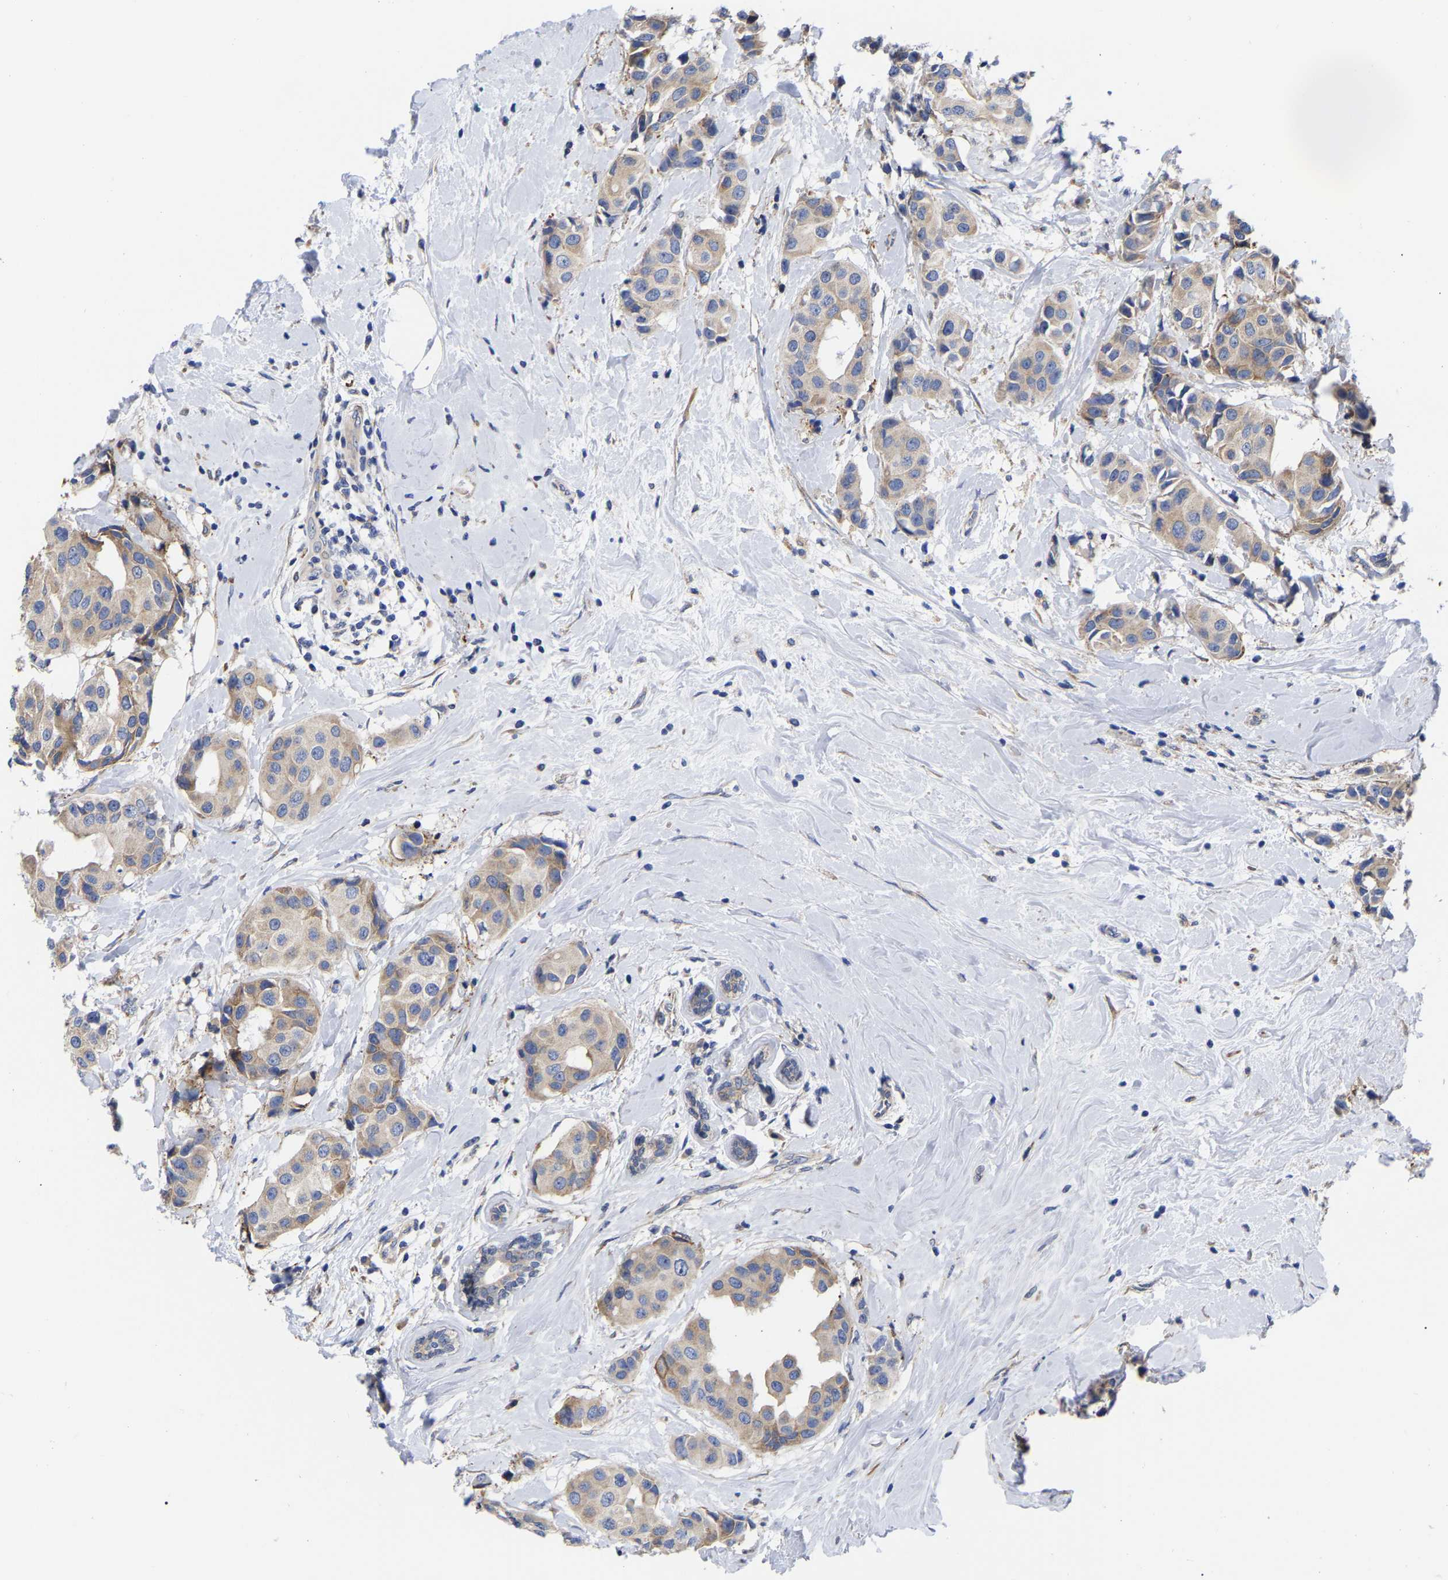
{"staining": {"intensity": "weak", "quantity": ">75%", "location": "cytoplasmic/membranous"}, "tissue": "breast cancer", "cell_type": "Tumor cells", "image_type": "cancer", "snomed": [{"axis": "morphology", "description": "Normal tissue, NOS"}, {"axis": "morphology", "description": "Duct carcinoma"}, {"axis": "topography", "description": "Breast"}], "caption": "Immunohistochemistry histopathology image of human breast invasive ductal carcinoma stained for a protein (brown), which reveals low levels of weak cytoplasmic/membranous positivity in approximately >75% of tumor cells.", "gene": "CFAP298", "patient": {"sex": "female", "age": 39}}